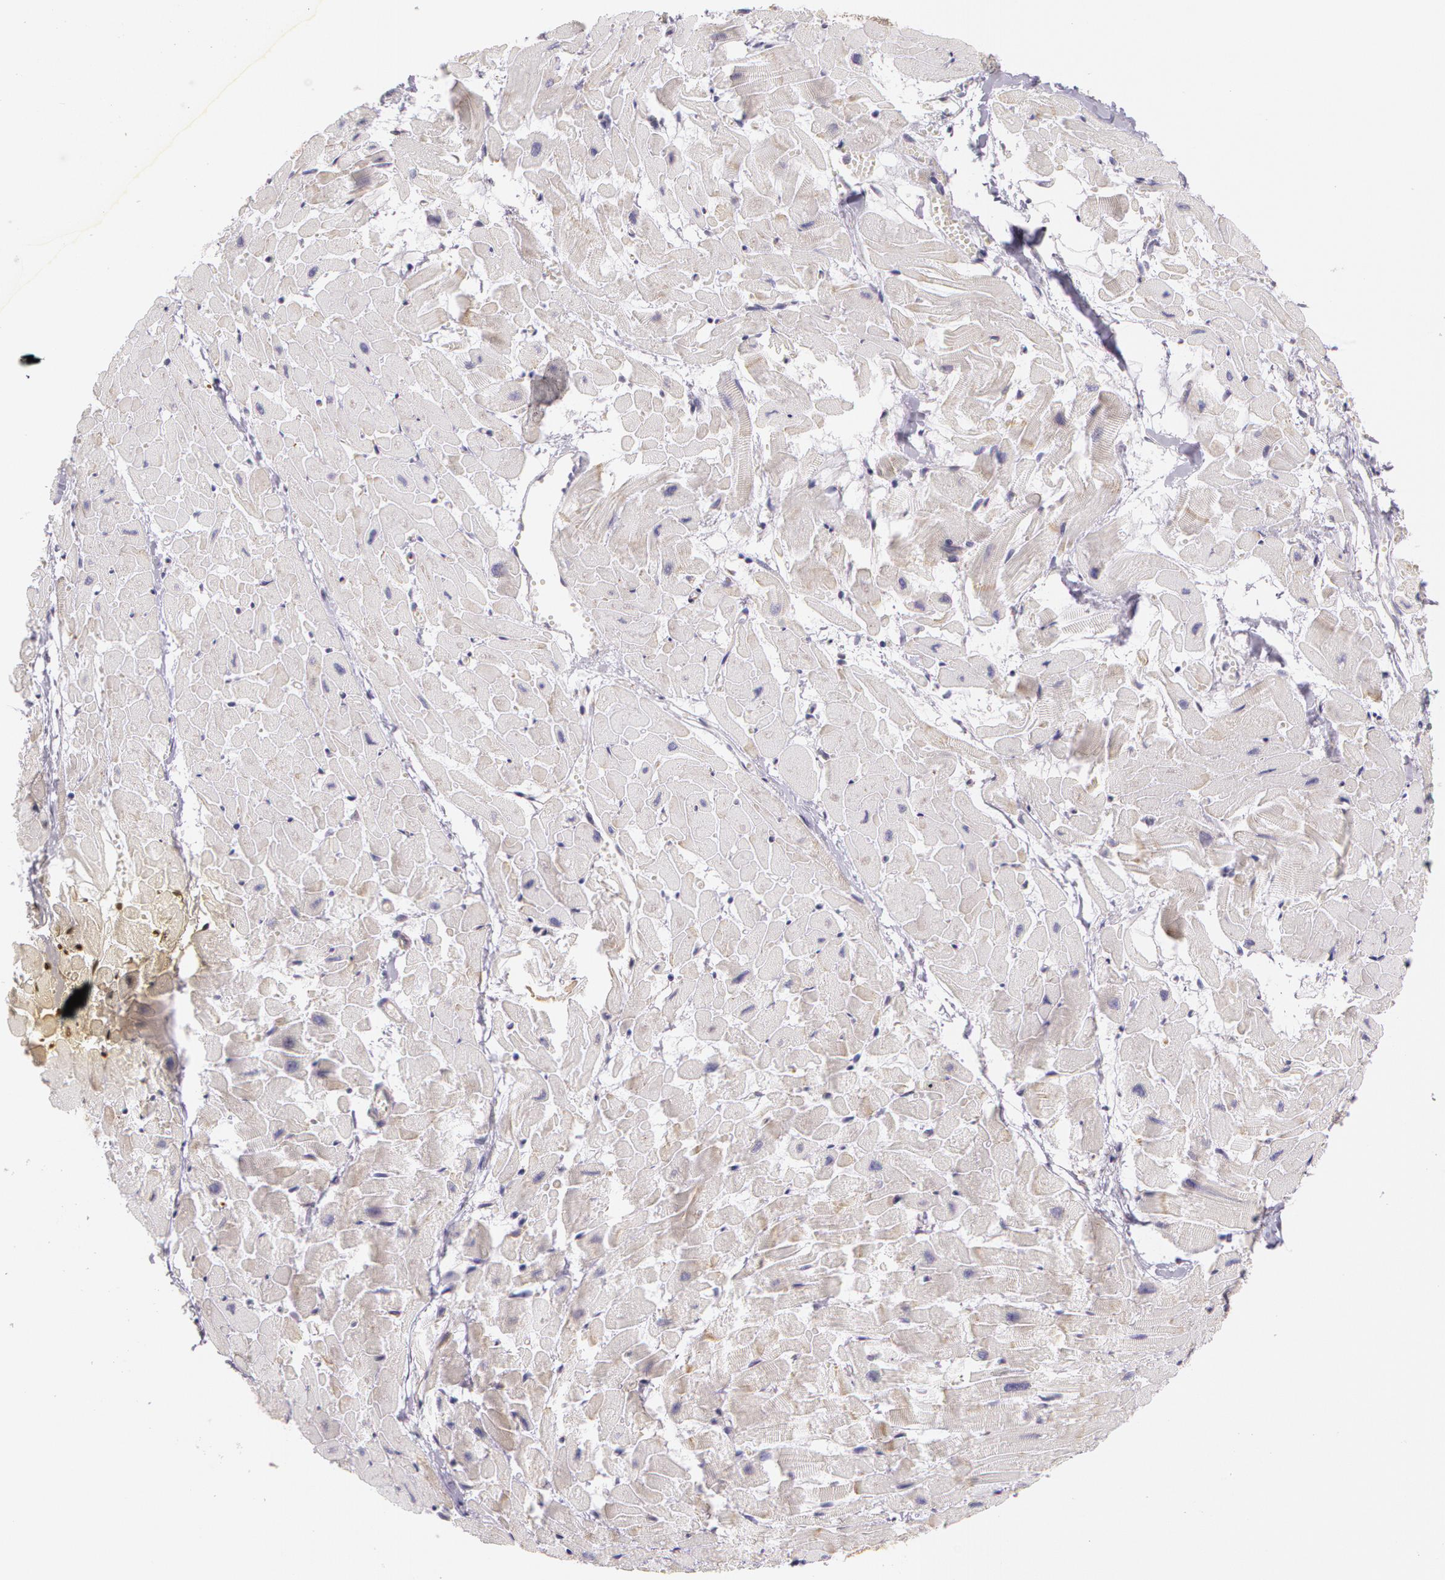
{"staining": {"intensity": "weak", "quantity": "25%-75%", "location": "cytoplasmic/membranous"}, "tissue": "heart muscle", "cell_type": "Cardiomyocytes", "image_type": "normal", "snomed": [{"axis": "morphology", "description": "Normal tissue, NOS"}, {"axis": "topography", "description": "Heart"}], "caption": "Brown immunohistochemical staining in normal human heart muscle reveals weak cytoplasmic/membranous expression in about 25%-75% of cardiomyocytes. (brown staining indicates protein expression, while blue staining denotes nuclei).", "gene": "APP", "patient": {"sex": "female", "age": 19}}